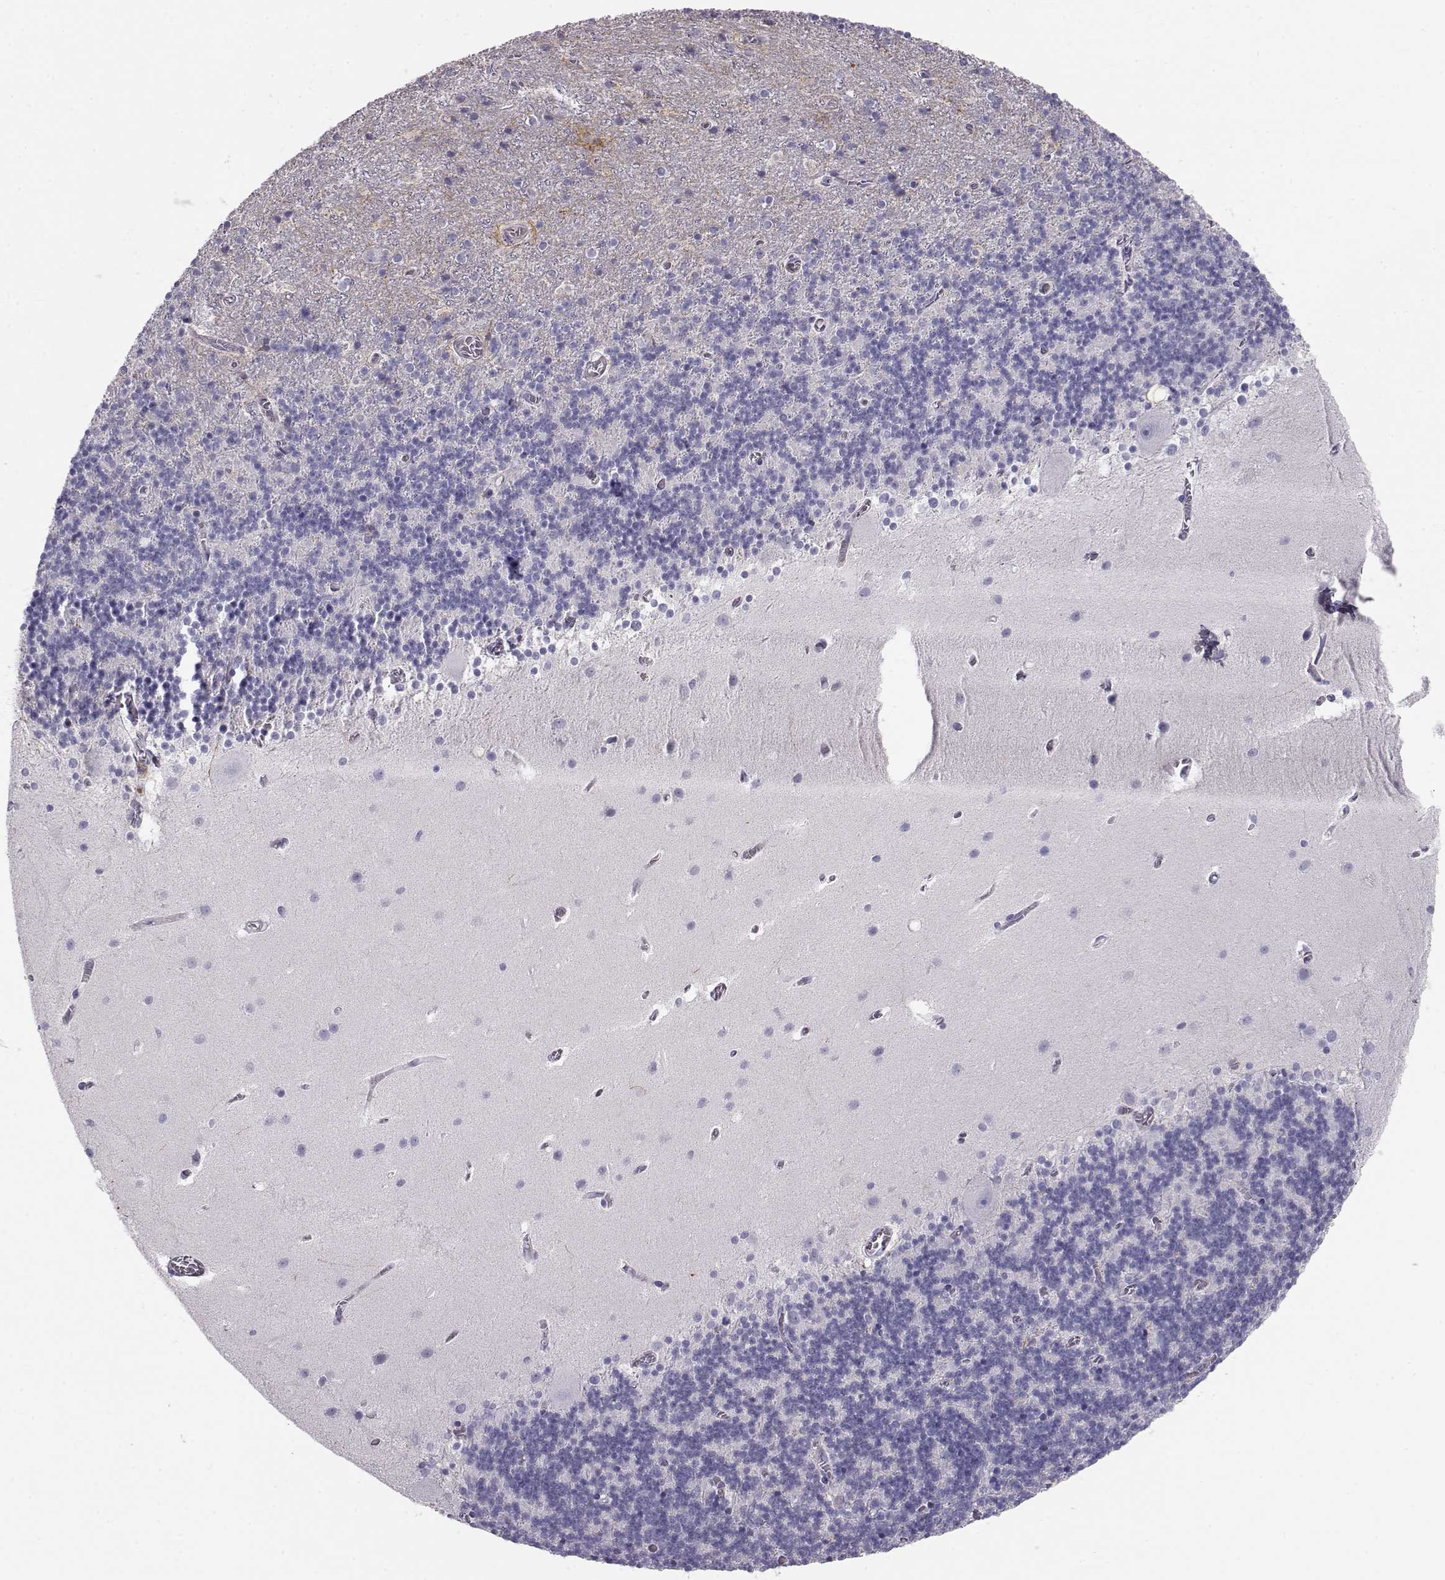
{"staining": {"intensity": "negative", "quantity": "none", "location": "none"}, "tissue": "cerebellum", "cell_type": "Cells in granular layer", "image_type": "normal", "snomed": [{"axis": "morphology", "description": "Normal tissue, NOS"}, {"axis": "topography", "description": "Cerebellum"}], "caption": "DAB immunohistochemical staining of unremarkable human cerebellum shows no significant positivity in cells in granular layer.", "gene": "GPR26", "patient": {"sex": "male", "age": 70}}